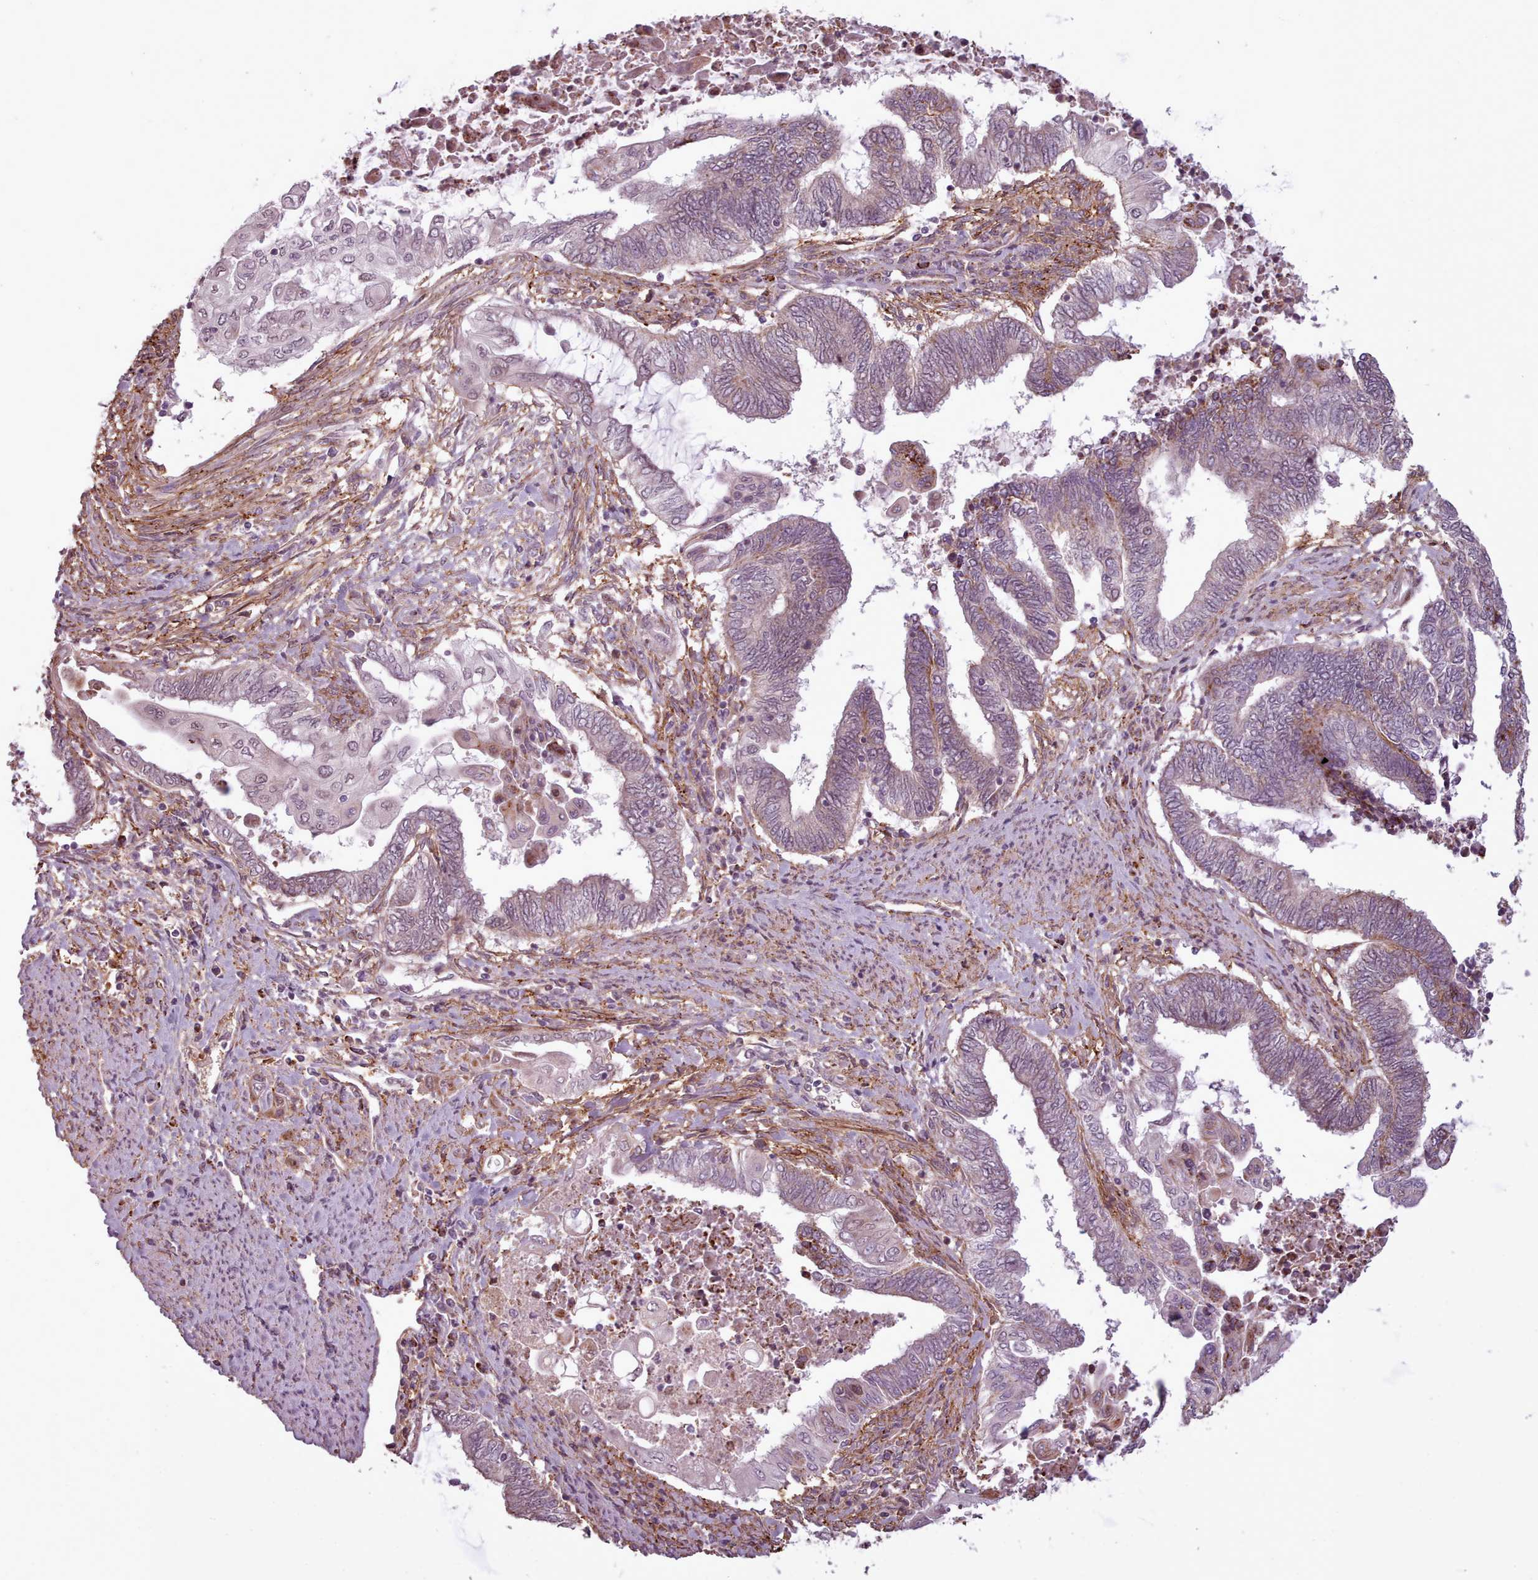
{"staining": {"intensity": "negative", "quantity": "none", "location": "none"}, "tissue": "endometrial cancer", "cell_type": "Tumor cells", "image_type": "cancer", "snomed": [{"axis": "morphology", "description": "Adenocarcinoma, NOS"}, {"axis": "topography", "description": "Uterus"}, {"axis": "topography", "description": "Endometrium"}], "caption": "A histopathology image of endometrial cancer (adenocarcinoma) stained for a protein exhibits no brown staining in tumor cells.", "gene": "ZMYM4", "patient": {"sex": "female", "age": 70}}